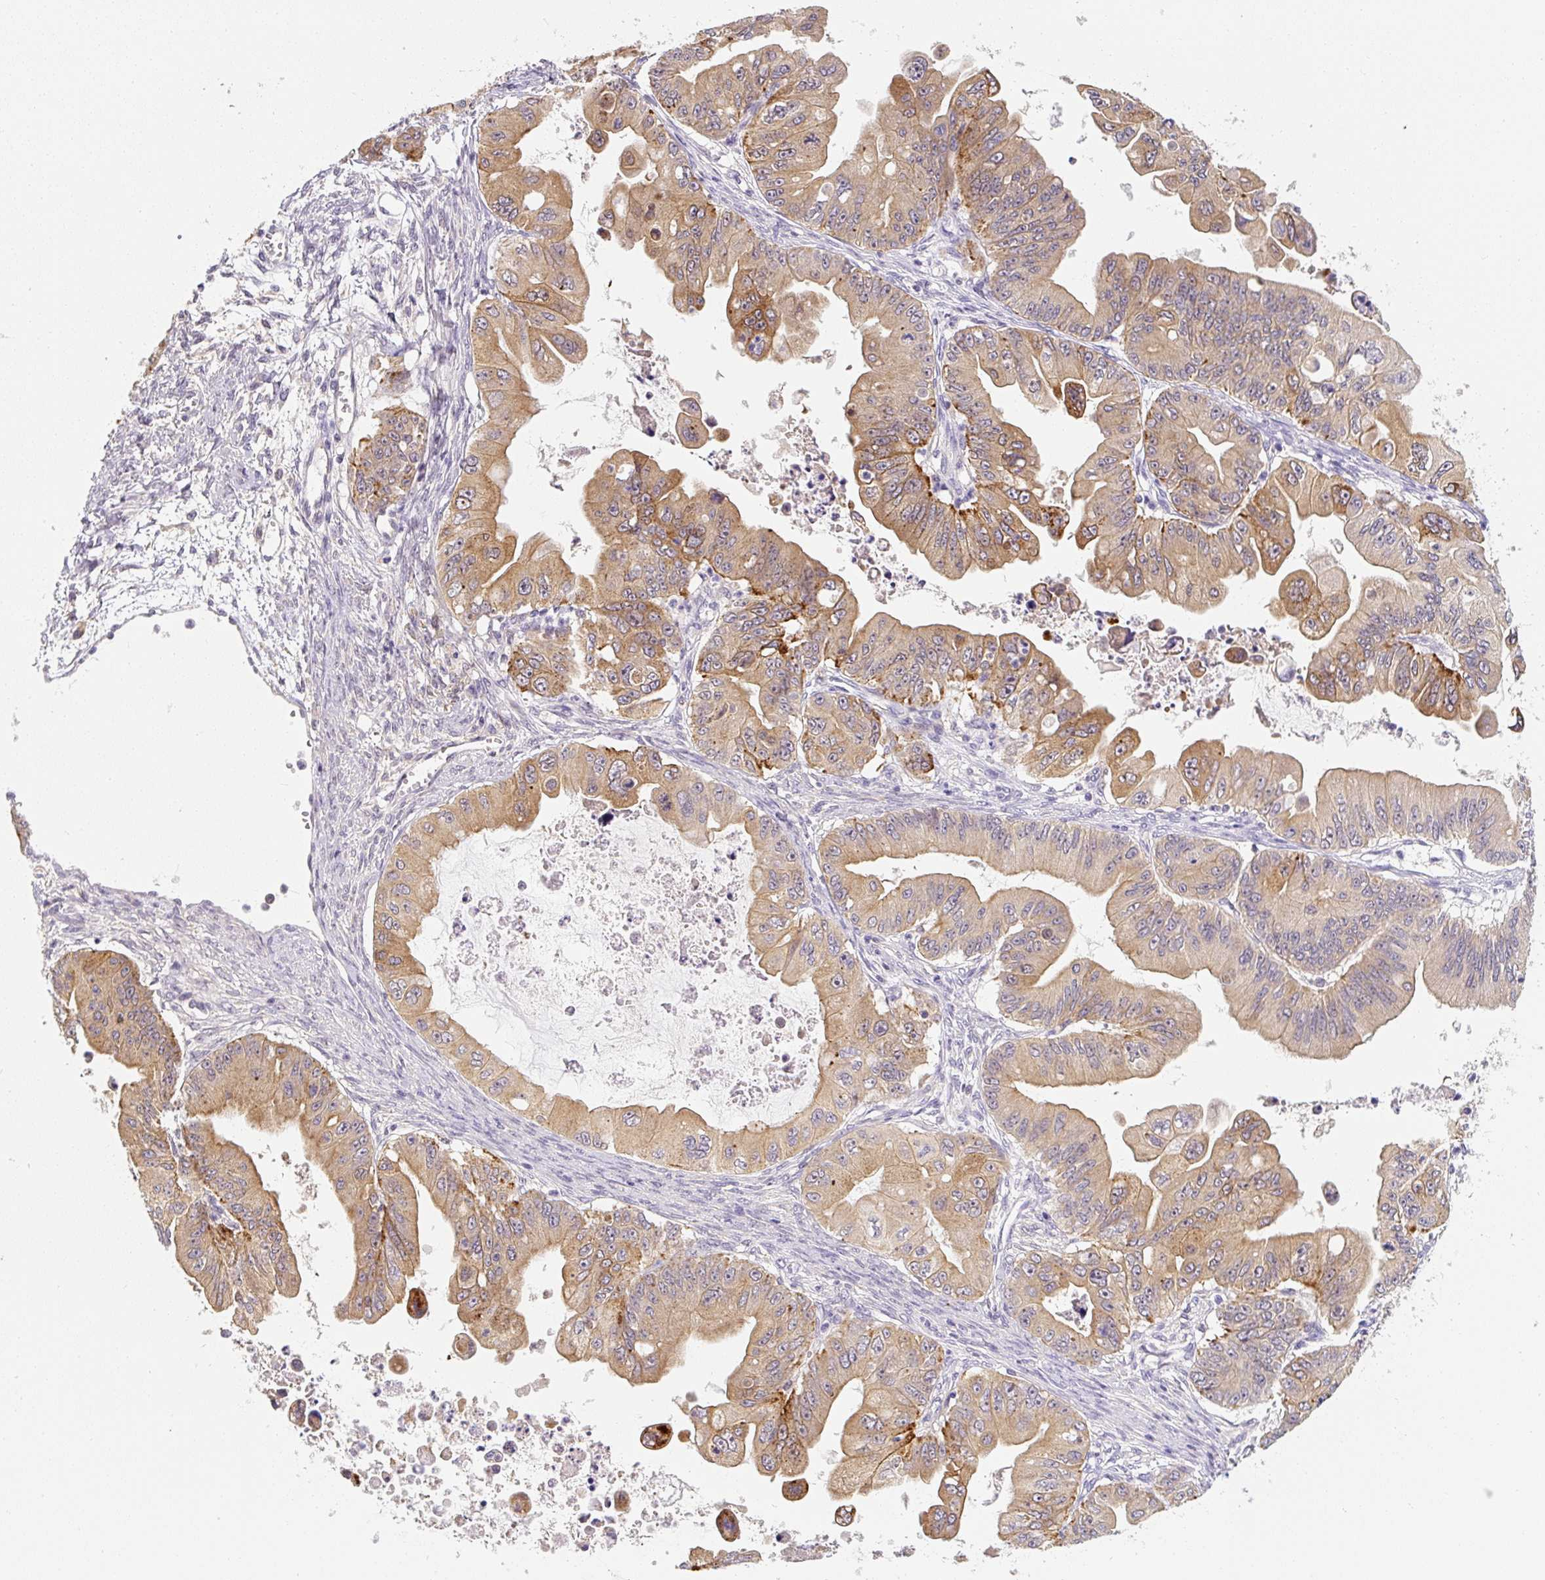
{"staining": {"intensity": "moderate", "quantity": ">75%", "location": "cytoplasmic/membranous"}, "tissue": "ovarian cancer", "cell_type": "Tumor cells", "image_type": "cancer", "snomed": [{"axis": "morphology", "description": "Cystadenocarcinoma, mucinous, NOS"}, {"axis": "topography", "description": "Ovary"}], "caption": "Protein expression analysis of ovarian cancer (mucinous cystadenocarcinoma) demonstrates moderate cytoplasmic/membranous expression in about >75% of tumor cells.", "gene": "PLA2G4A", "patient": {"sex": "female", "age": 71}}